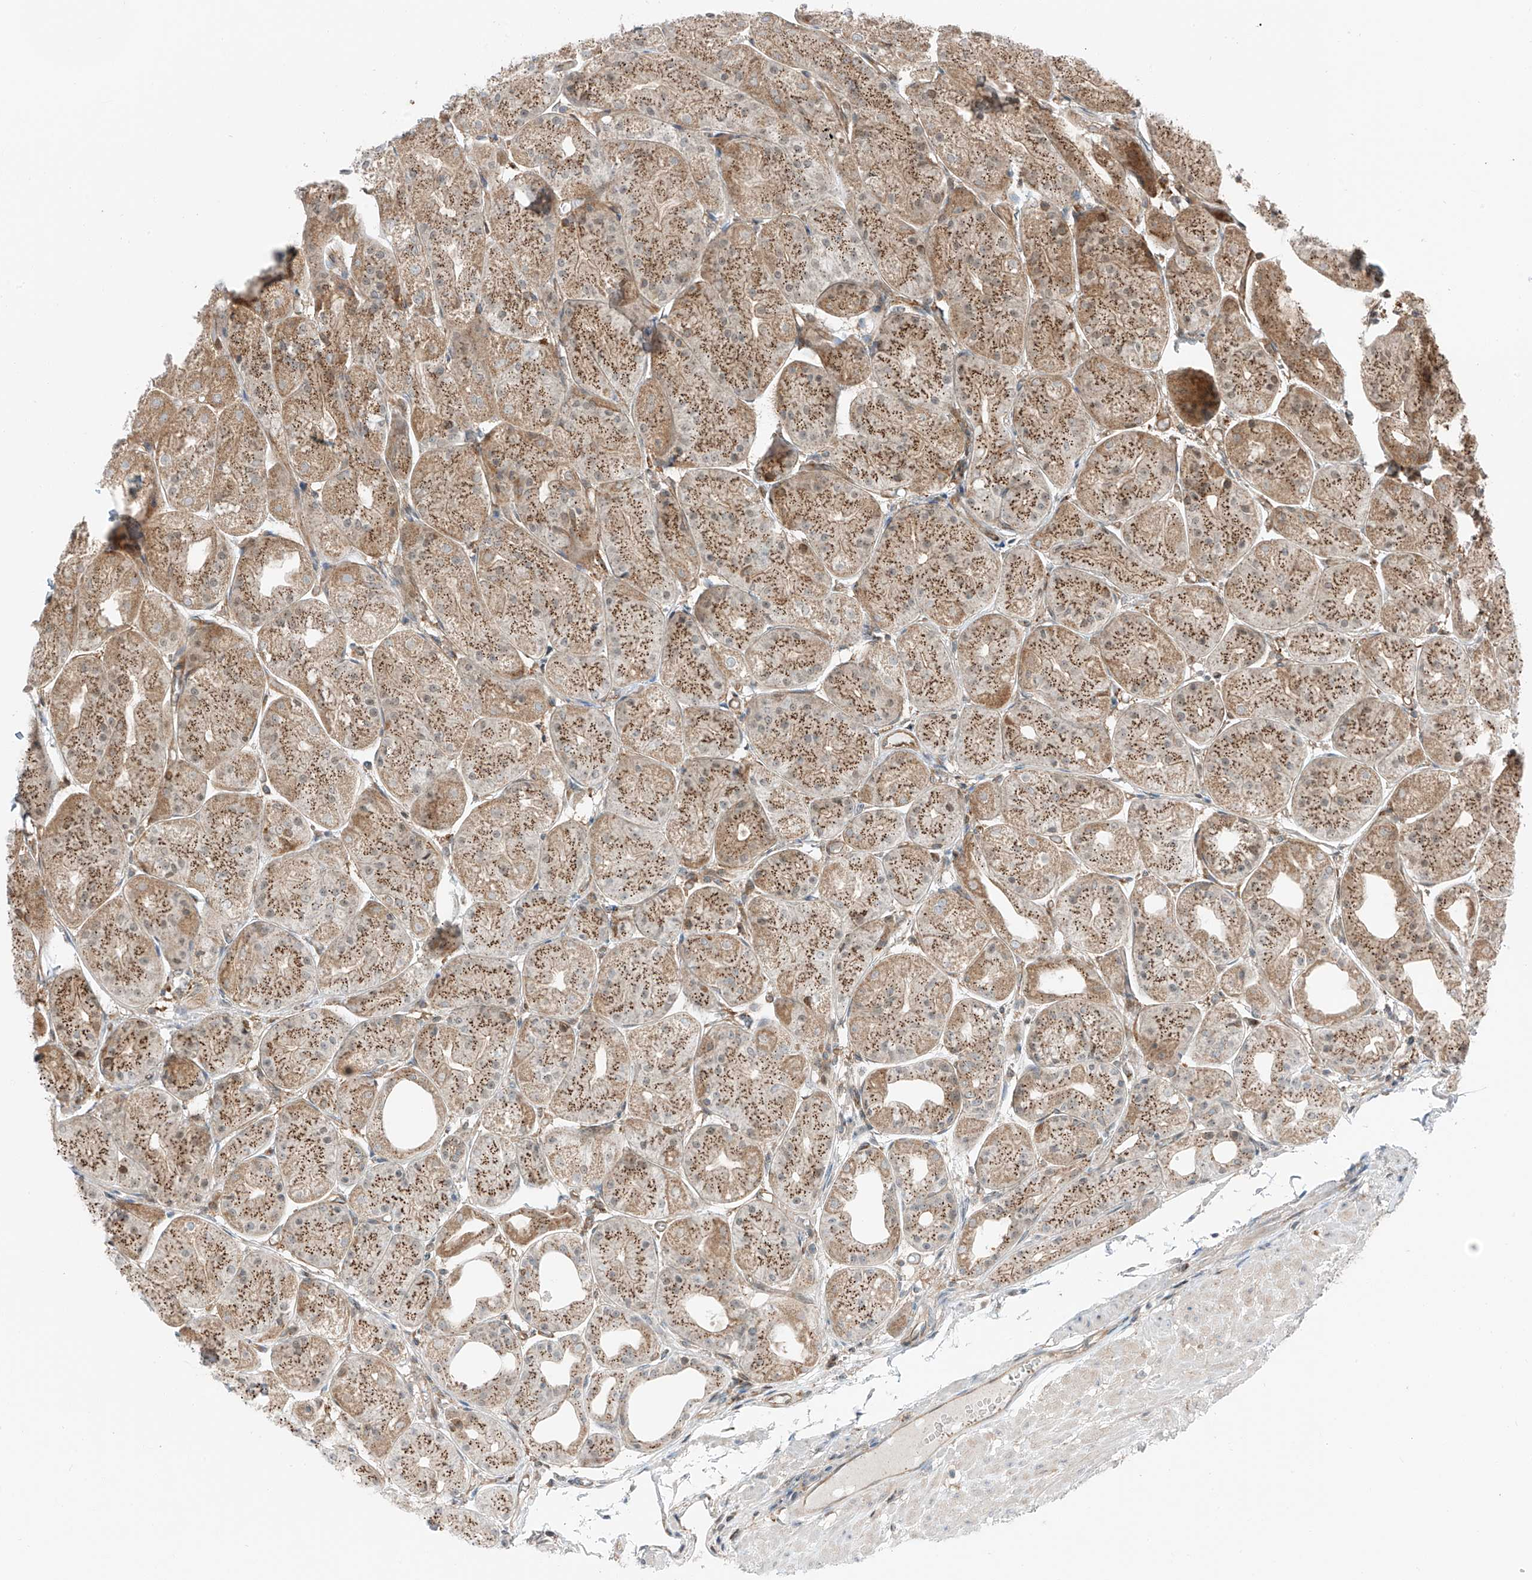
{"staining": {"intensity": "moderate", "quantity": ">75%", "location": "cytoplasmic/membranous"}, "tissue": "stomach", "cell_type": "Glandular cells", "image_type": "normal", "snomed": [{"axis": "morphology", "description": "Normal tissue, NOS"}, {"axis": "topography", "description": "Stomach, upper"}], "caption": "Immunohistochemistry (IHC) (DAB) staining of unremarkable stomach shows moderate cytoplasmic/membranous protein staining in approximately >75% of glandular cells.", "gene": "USP48", "patient": {"sex": "male", "age": 72}}